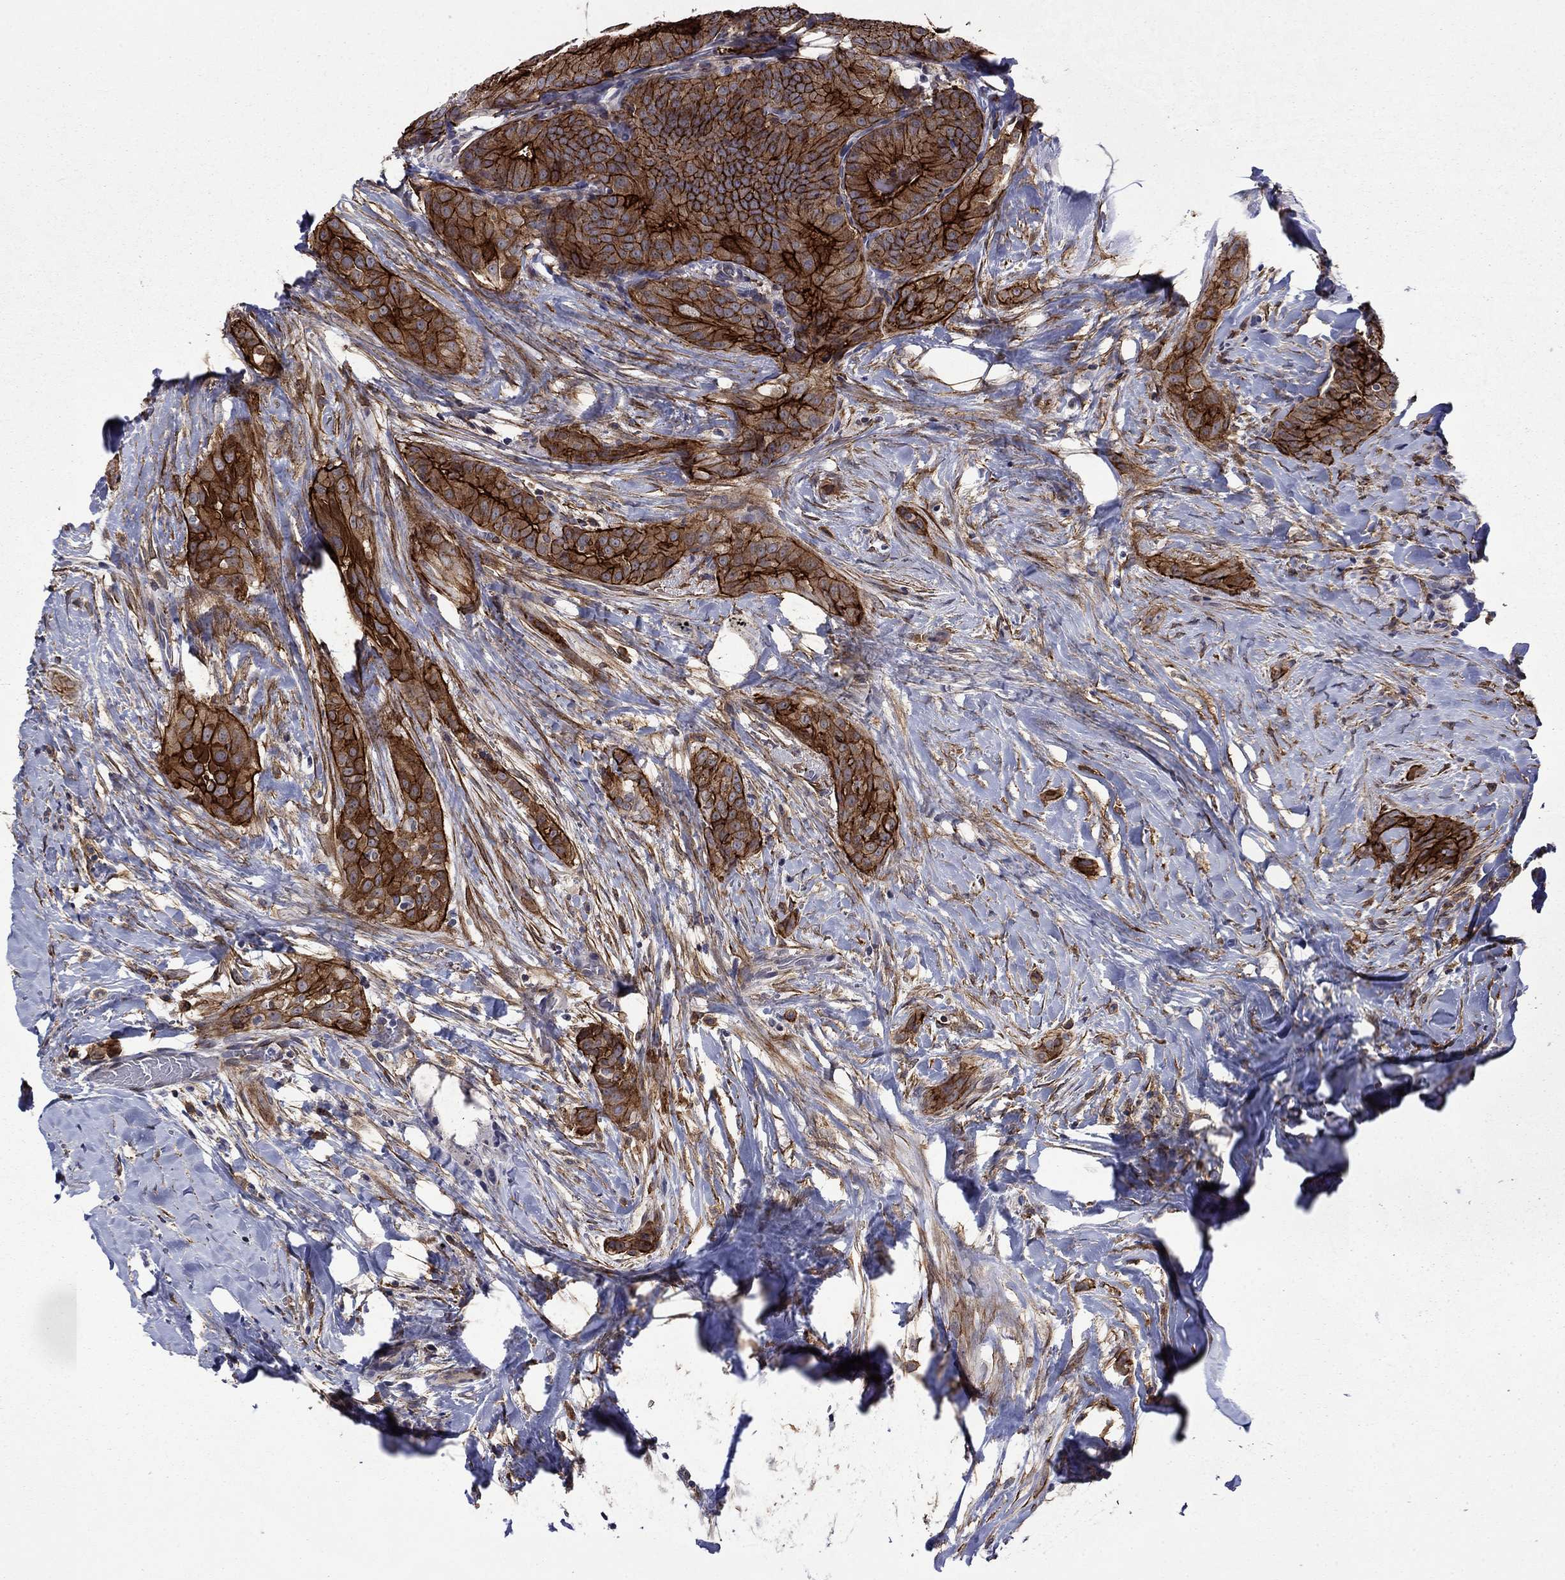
{"staining": {"intensity": "strong", "quantity": ">75%", "location": "cytoplasmic/membranous"}, "tissue": "thyroid cancer", "cell_type": "Tumor cells", "image_type": "cancer", "snomed": [{"axis": "morphology", "description": "Papillary adenocarcinoma, NOS"}, {"axis": "topography", "description": "Thyroid gland"}], "caption": "Immunohistochemistry of papillary adenocarcinoma (thyroid) displays high levels of strong cytoplasmic/membranous positivity in approximately >75% of tumor cells.", "gene": "LMO7", "patient": {"sex": "male", "age": 61}}